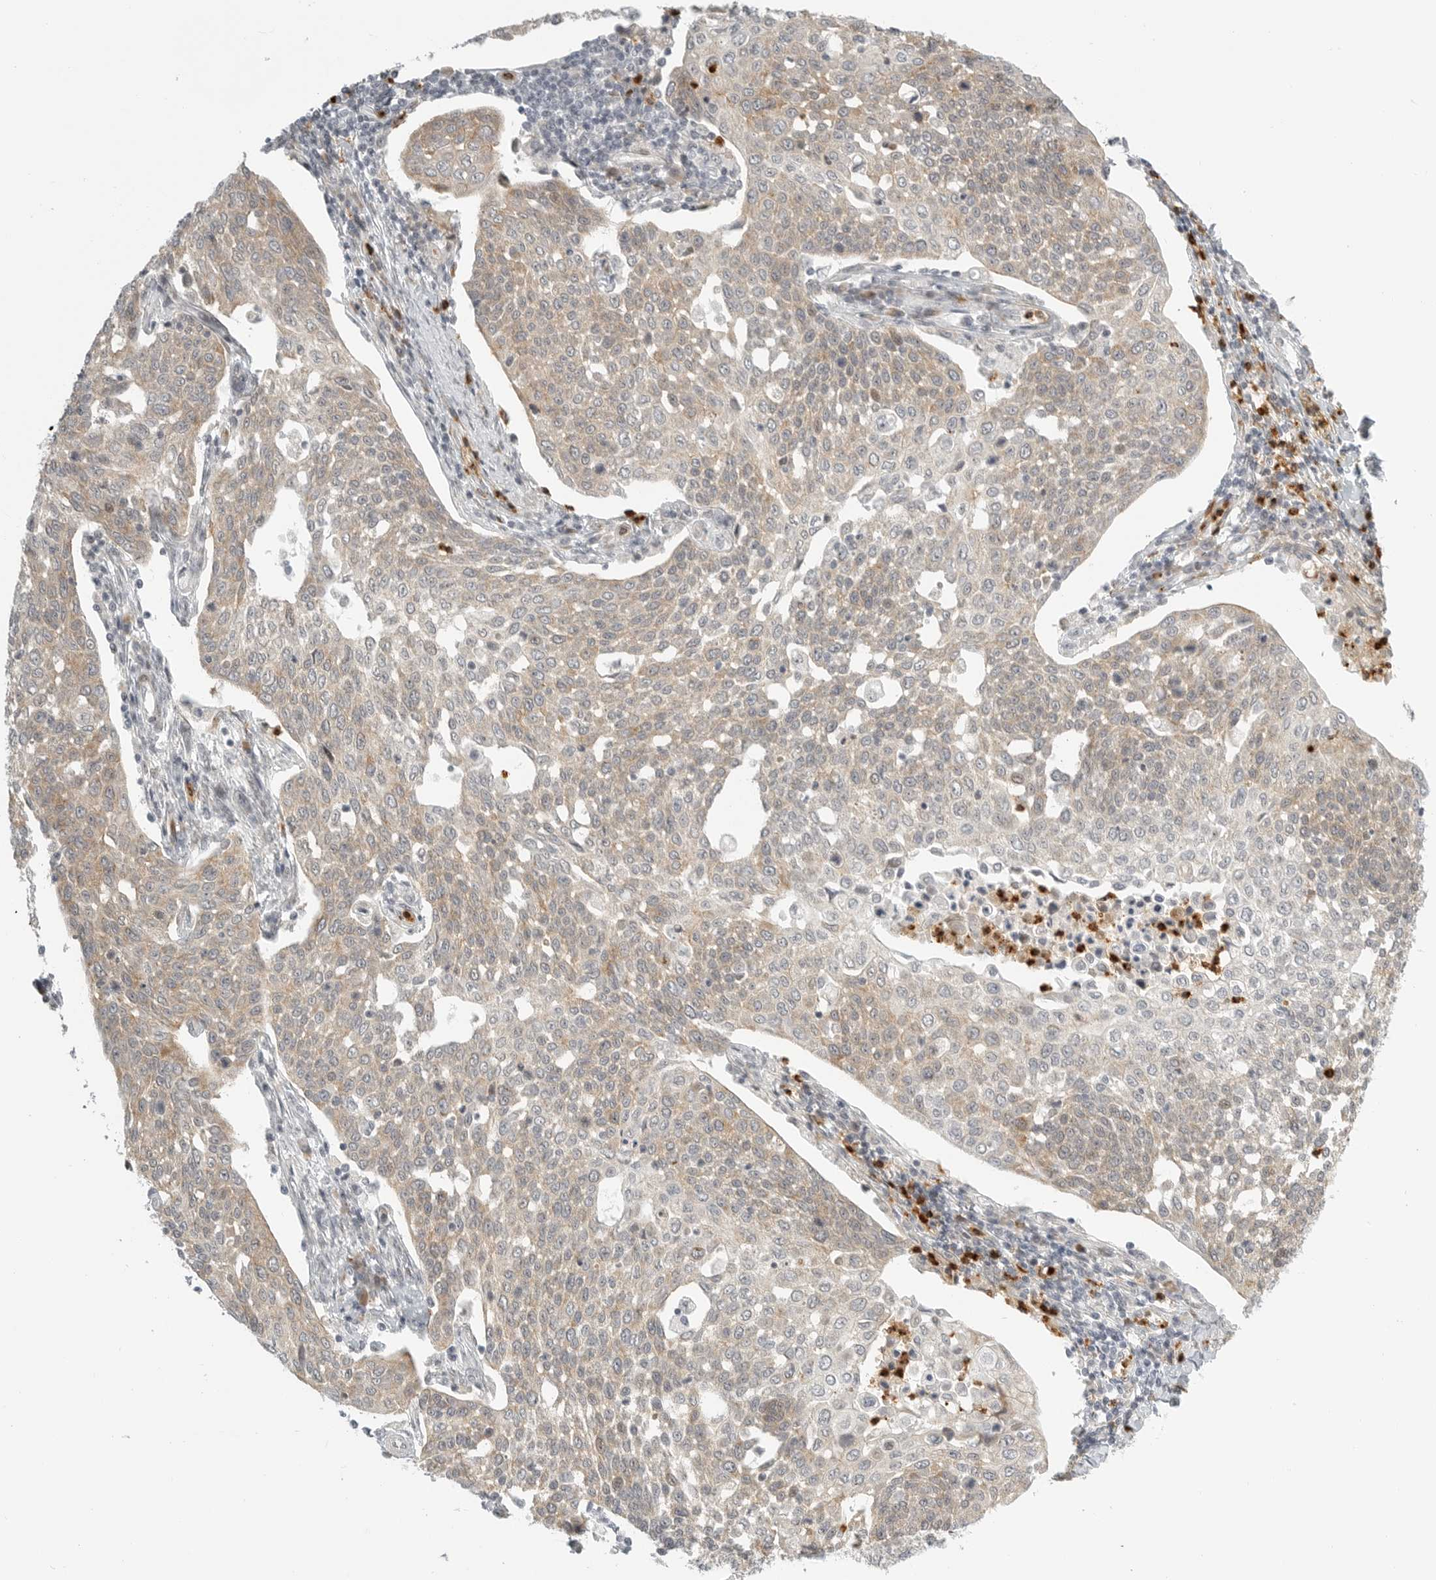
{"staining": {"intensity": "moderate", "quantity": "25%-75%", "location": "cytoplasmic/membranous"}, "tissue": "cervical cancer", "cell_type": "Tumor cells", "image_type": "cancer", "snomed": [{"axis": "morphology", "description": "Squamous cell carcinoma, NOS"}, {"axis": "topography", "description": "Cervix"}], "caption": "Moderate cytoplasmic/membranous expression for a protein is present in approximately 25%-75% of tumor cells of cervical cancer using immunohistochemistry (IHC).", "gene": "DSCC1", "patient": {"sex": "female", "age": 34}}